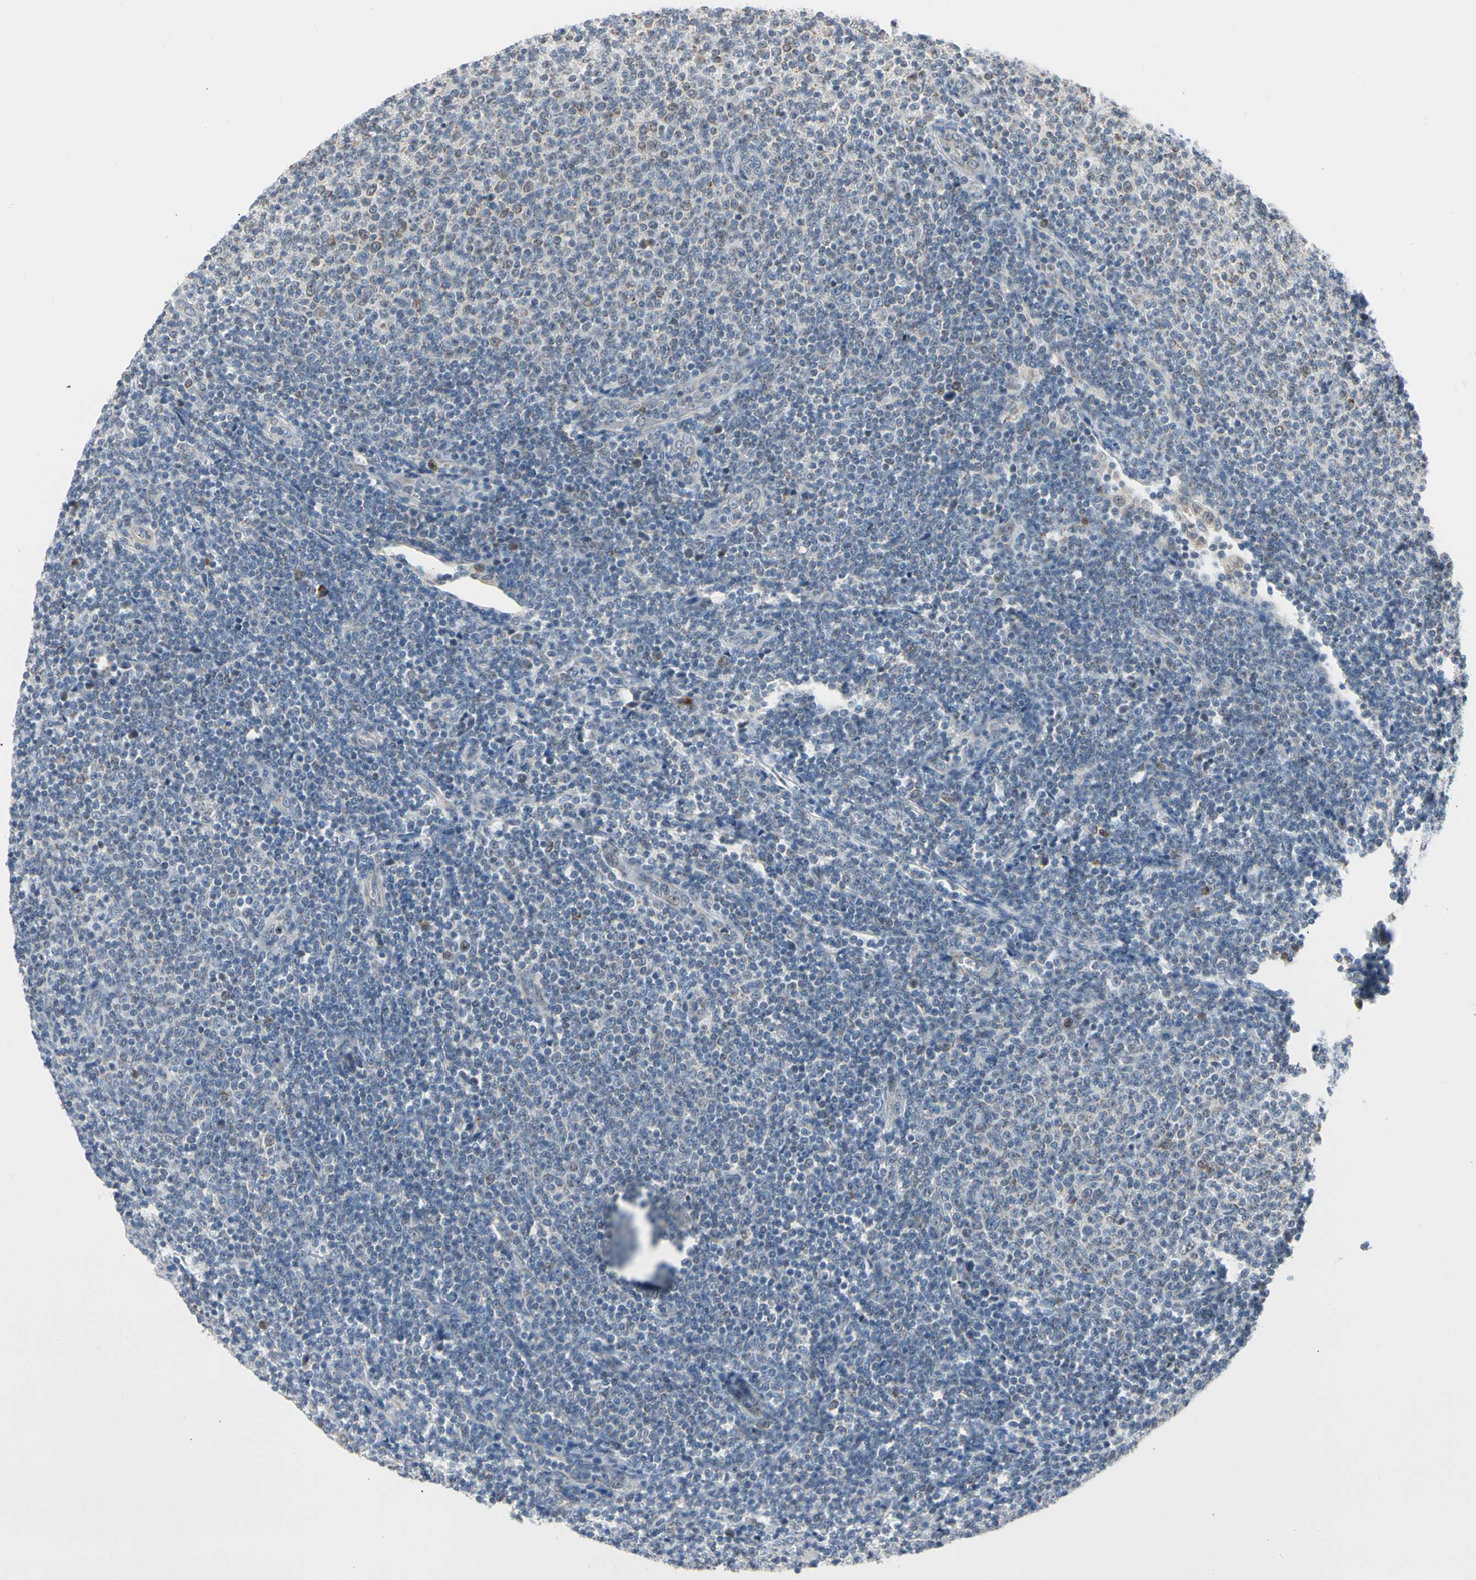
{"staining": {"intensity": "weak", "quantity": "<25%", "location": "cytoplasmic/membranous,nuclear"}, "tissue": "lymphoma", "cell_type": "Tumor cells", "image_type": "cancer", "snomed": [{"axis": "morphology", "description": "Malignant lymphoma, non-Hodgkin's type, Low grade"}, {"axis": "topography", "description": "Lymph node"}], "caption": "Immunohistochemical staining of human malignant lymphoma, non-Hodgkin's type (low-grade) reveals no significant positivity in tumor cells.", "gene": "MARK1", "patient": {"sex": "male", "age": 66}}